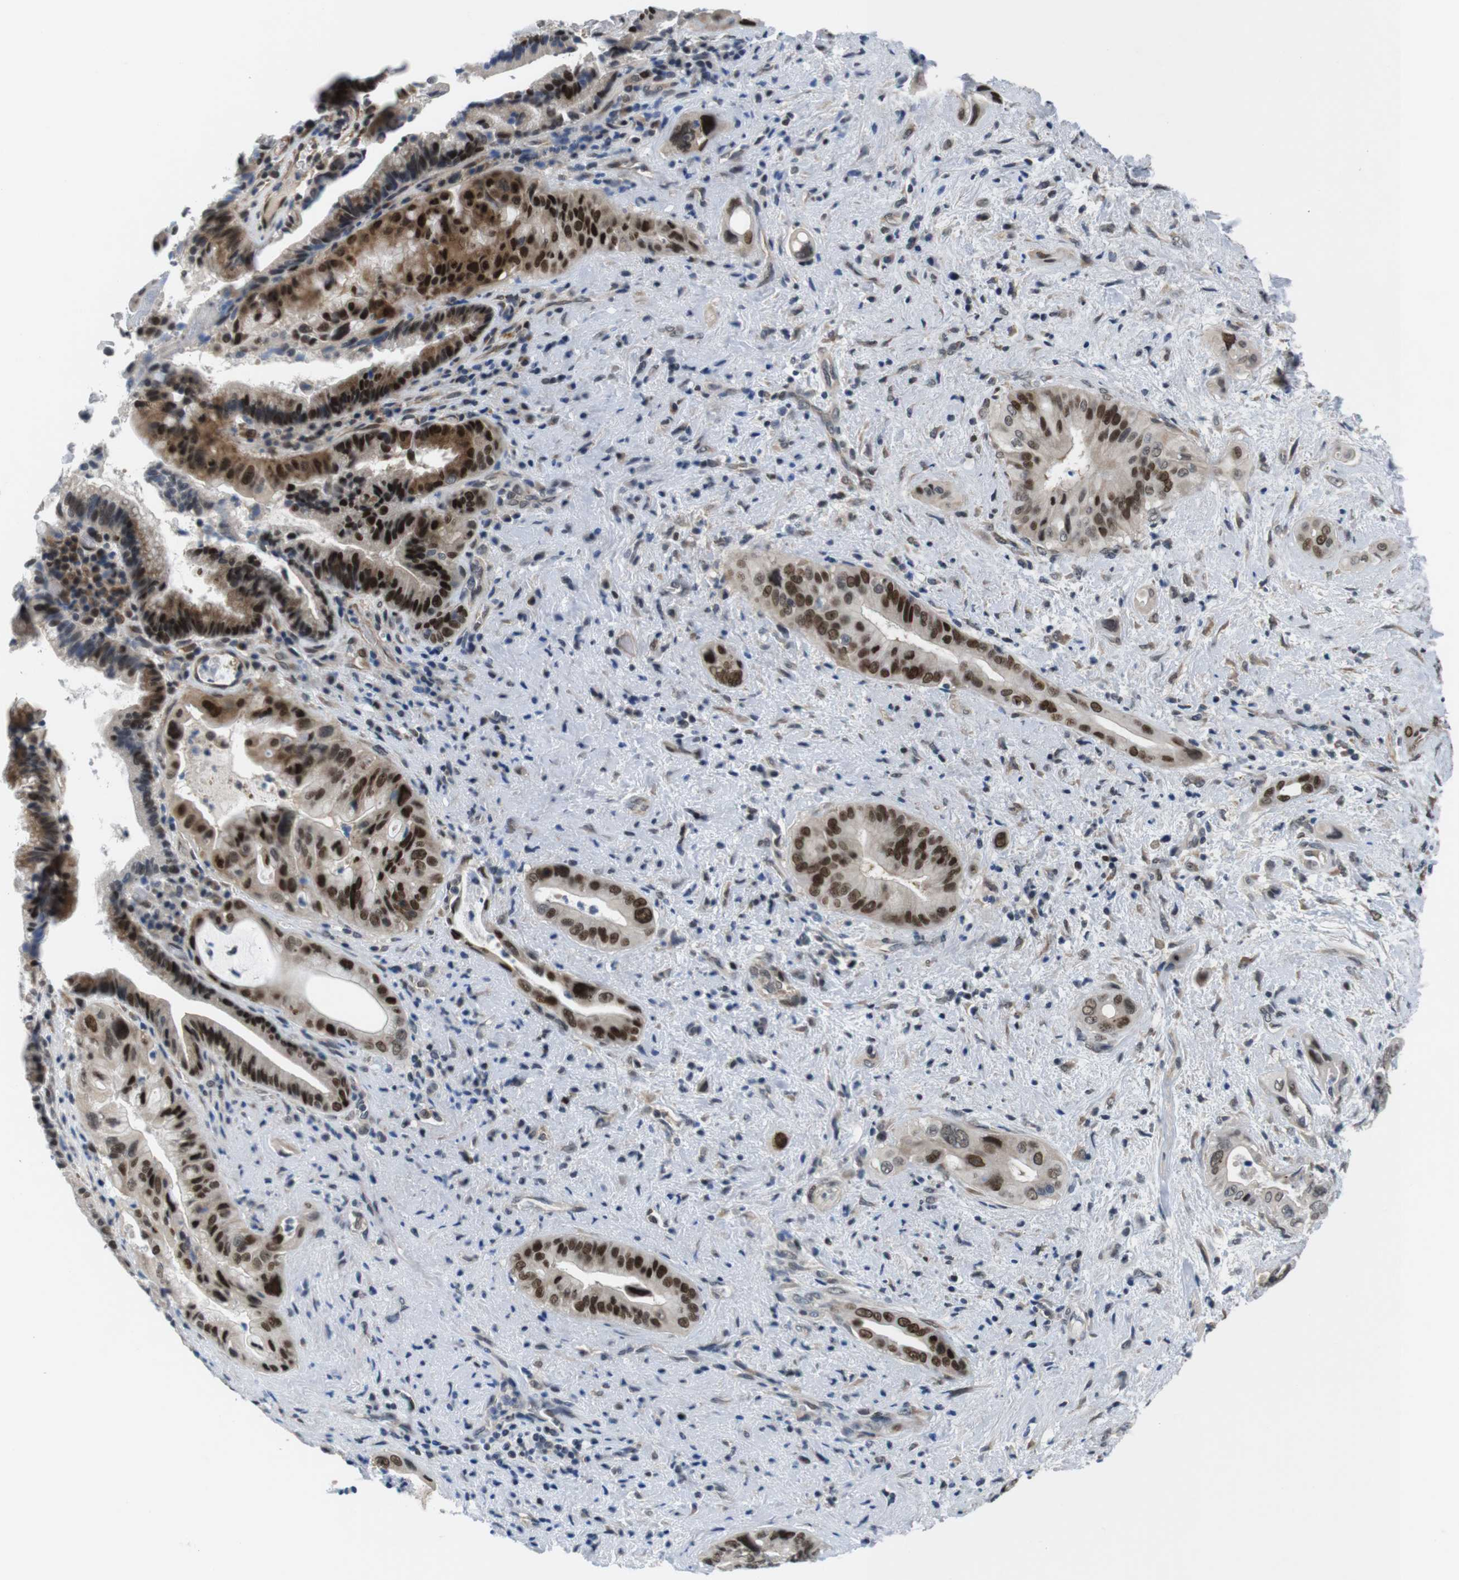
{"staining": {"intensity": "strong", "quantity": ">75%", "location": "cytoplasmic/membranous,nuclear"}, "tissue": "pancreatic cancer", "cell_type": "Tumor cells", "image_type": "cancer", "snomed": [{"axis": "morphology", "description": "Adenocarcinoma, NOS"}, {"axis": "topography", "description": "Pancreas"}], "caption": "Immunohistochemical staining of pancreatic adenocarcinoma displays high levels of strong cytoplasmic/membranous and nuclear positivity in approximately >75% of tumor cells.", "gene": "SMCO2", "patient": {"sex": "male", "age": 77}}